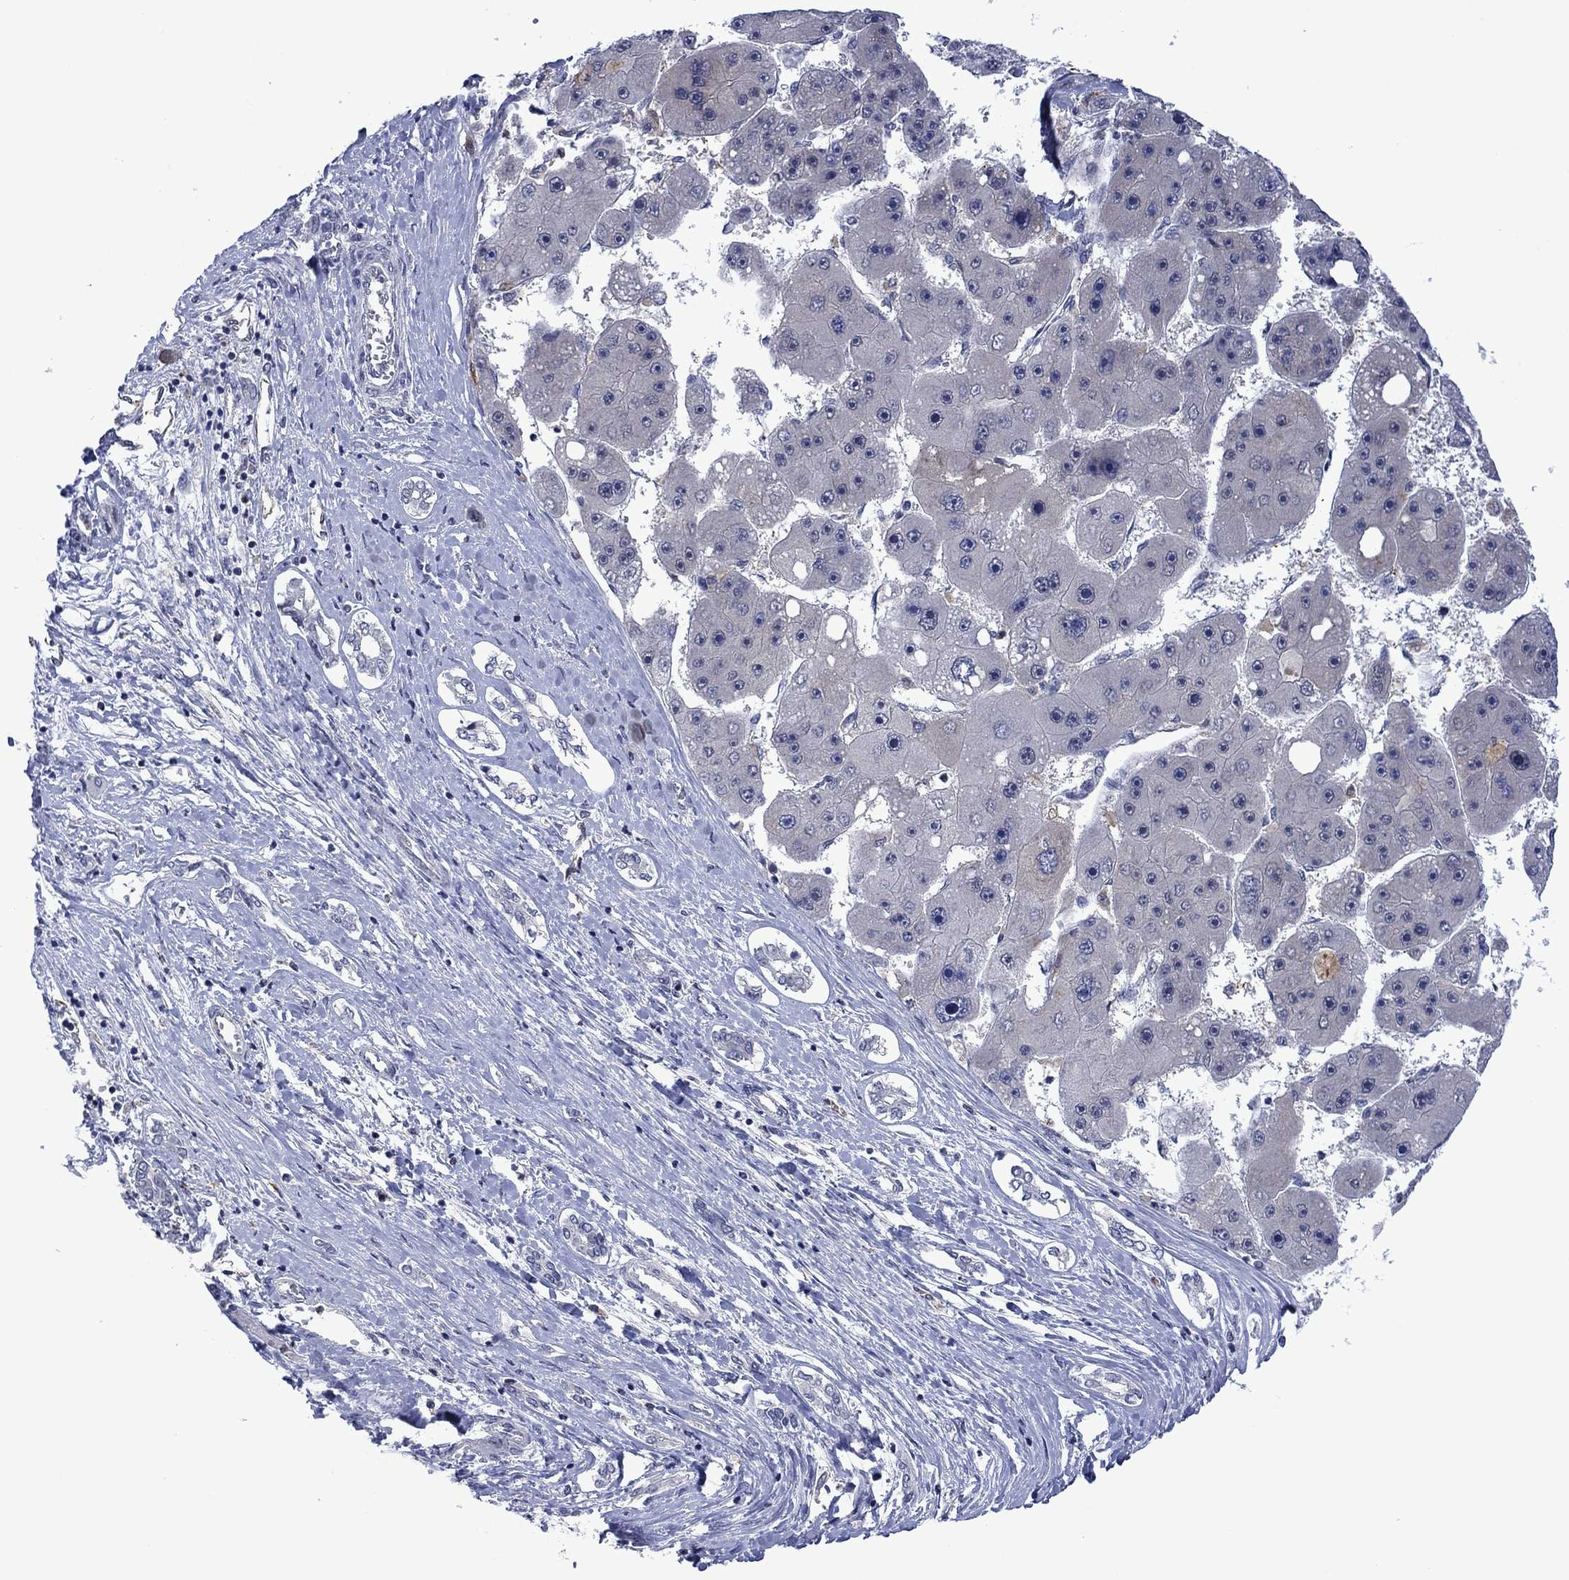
{"staining": {"intensity": "negative", "quantity": "none", "location": "none"}, "tissue": "liver cancer", "cell_type": "Tumor cells", "image_type": "cancer", "snomed": [{"axis": "morphology", "description": "Carcinoma, Hepatocellular, NOS"}, {"axis": "topography", "description": "Liver"}], "caption": "There is no significant expression in tumor cells of hepatocellular carcinoma (liver).", "gene": "AGL", "patient": {"sex": "female", "age": 61}}